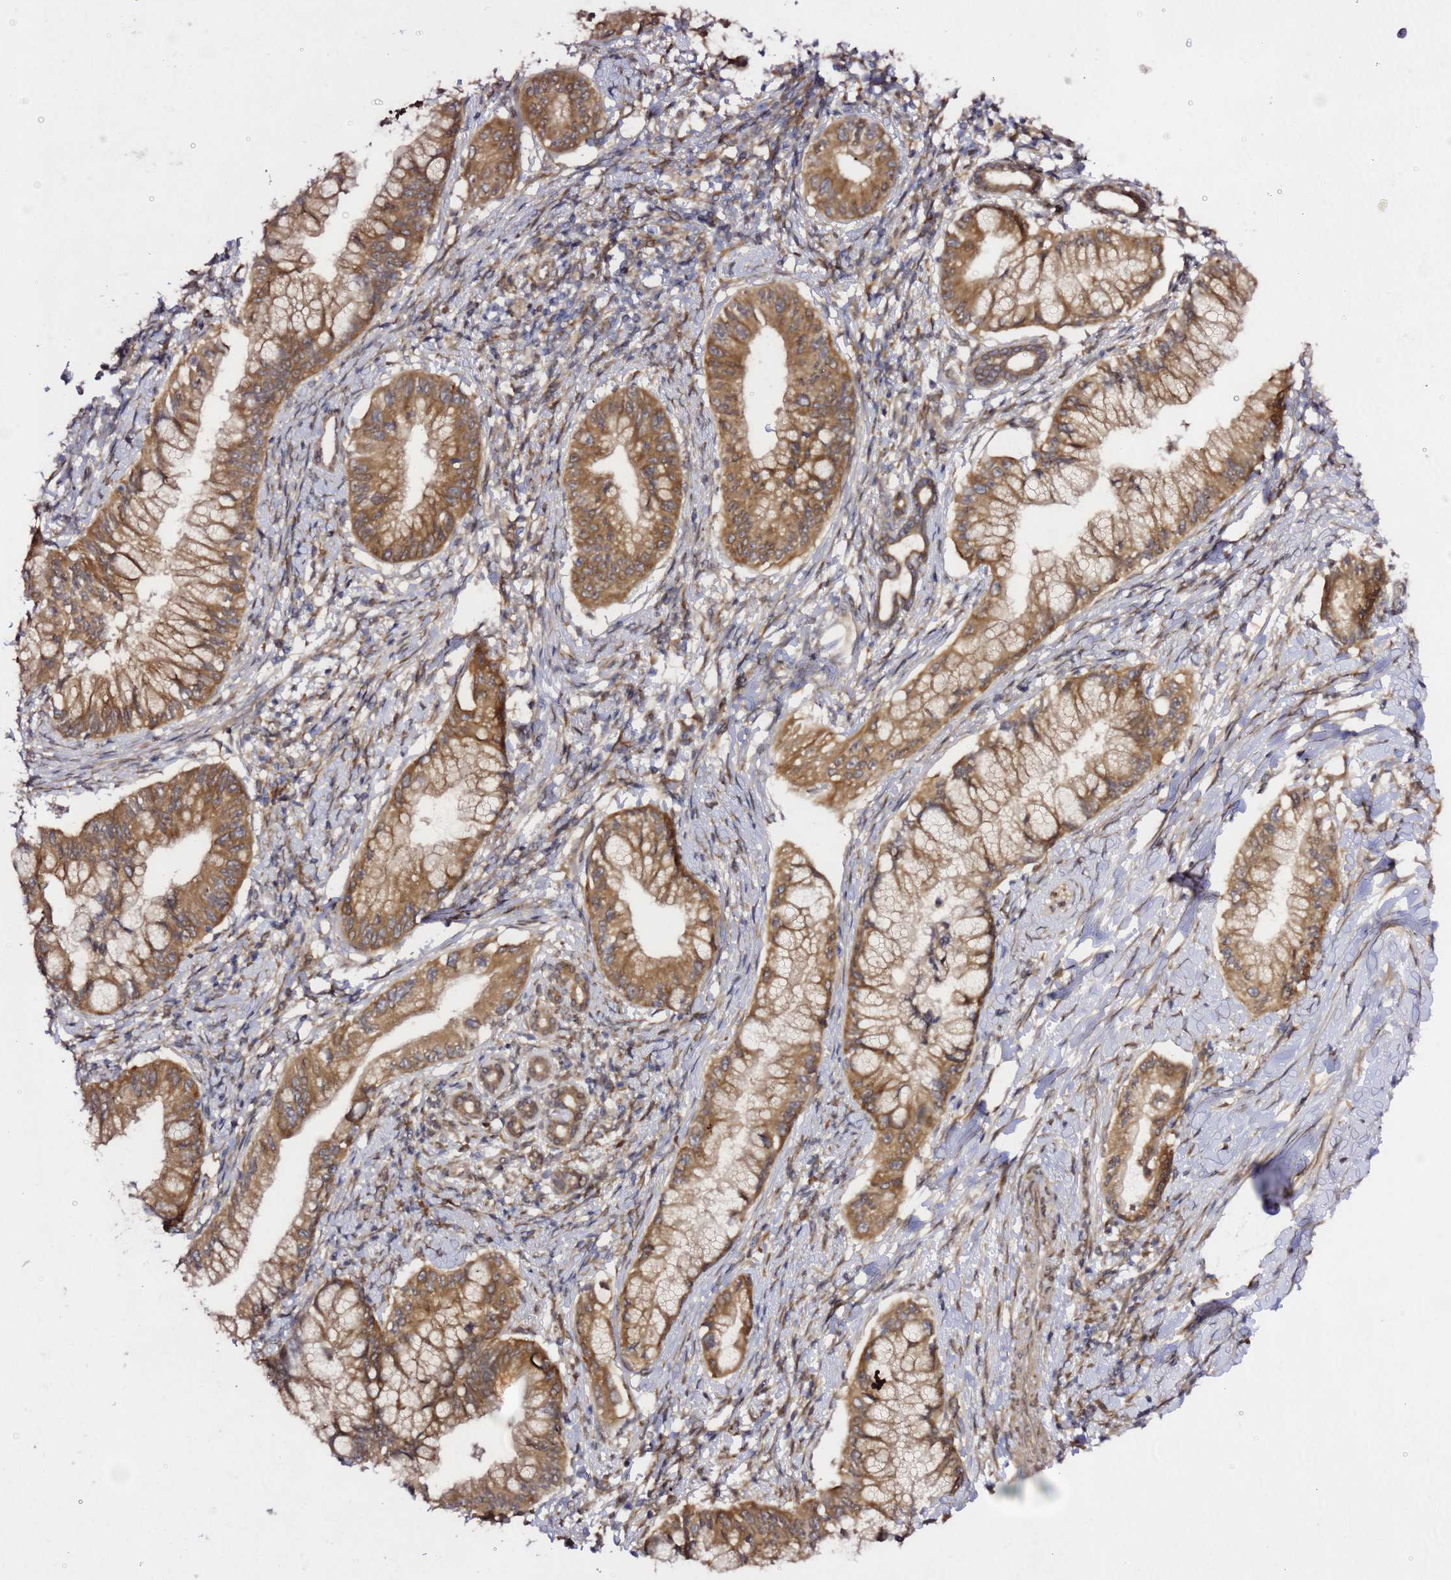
{"staining": {"intensity": "moderate", "quantity": ">75%", "location": "cytoplasmic/membranous"}, "tissue": "pancreatic cancer", "cell_type": "Tumor cells", "image_type": "cancer", "snomed": [{"axis": "morphology", "description": "Adenocarcinoma, NOS"}, {"axis": "topography", "description": "Pancreas"}], "caption": "The photomicrograph shows a brown stain indicating the presence of a protein in the cytoplasmic/membranous of tumor cells in pancreatic cancer. (brown staining indicates protein expression, while blue staining denotes nuclei).", "gene": "PRKAB2", "patient": {"sex": "male", "age": 48}}